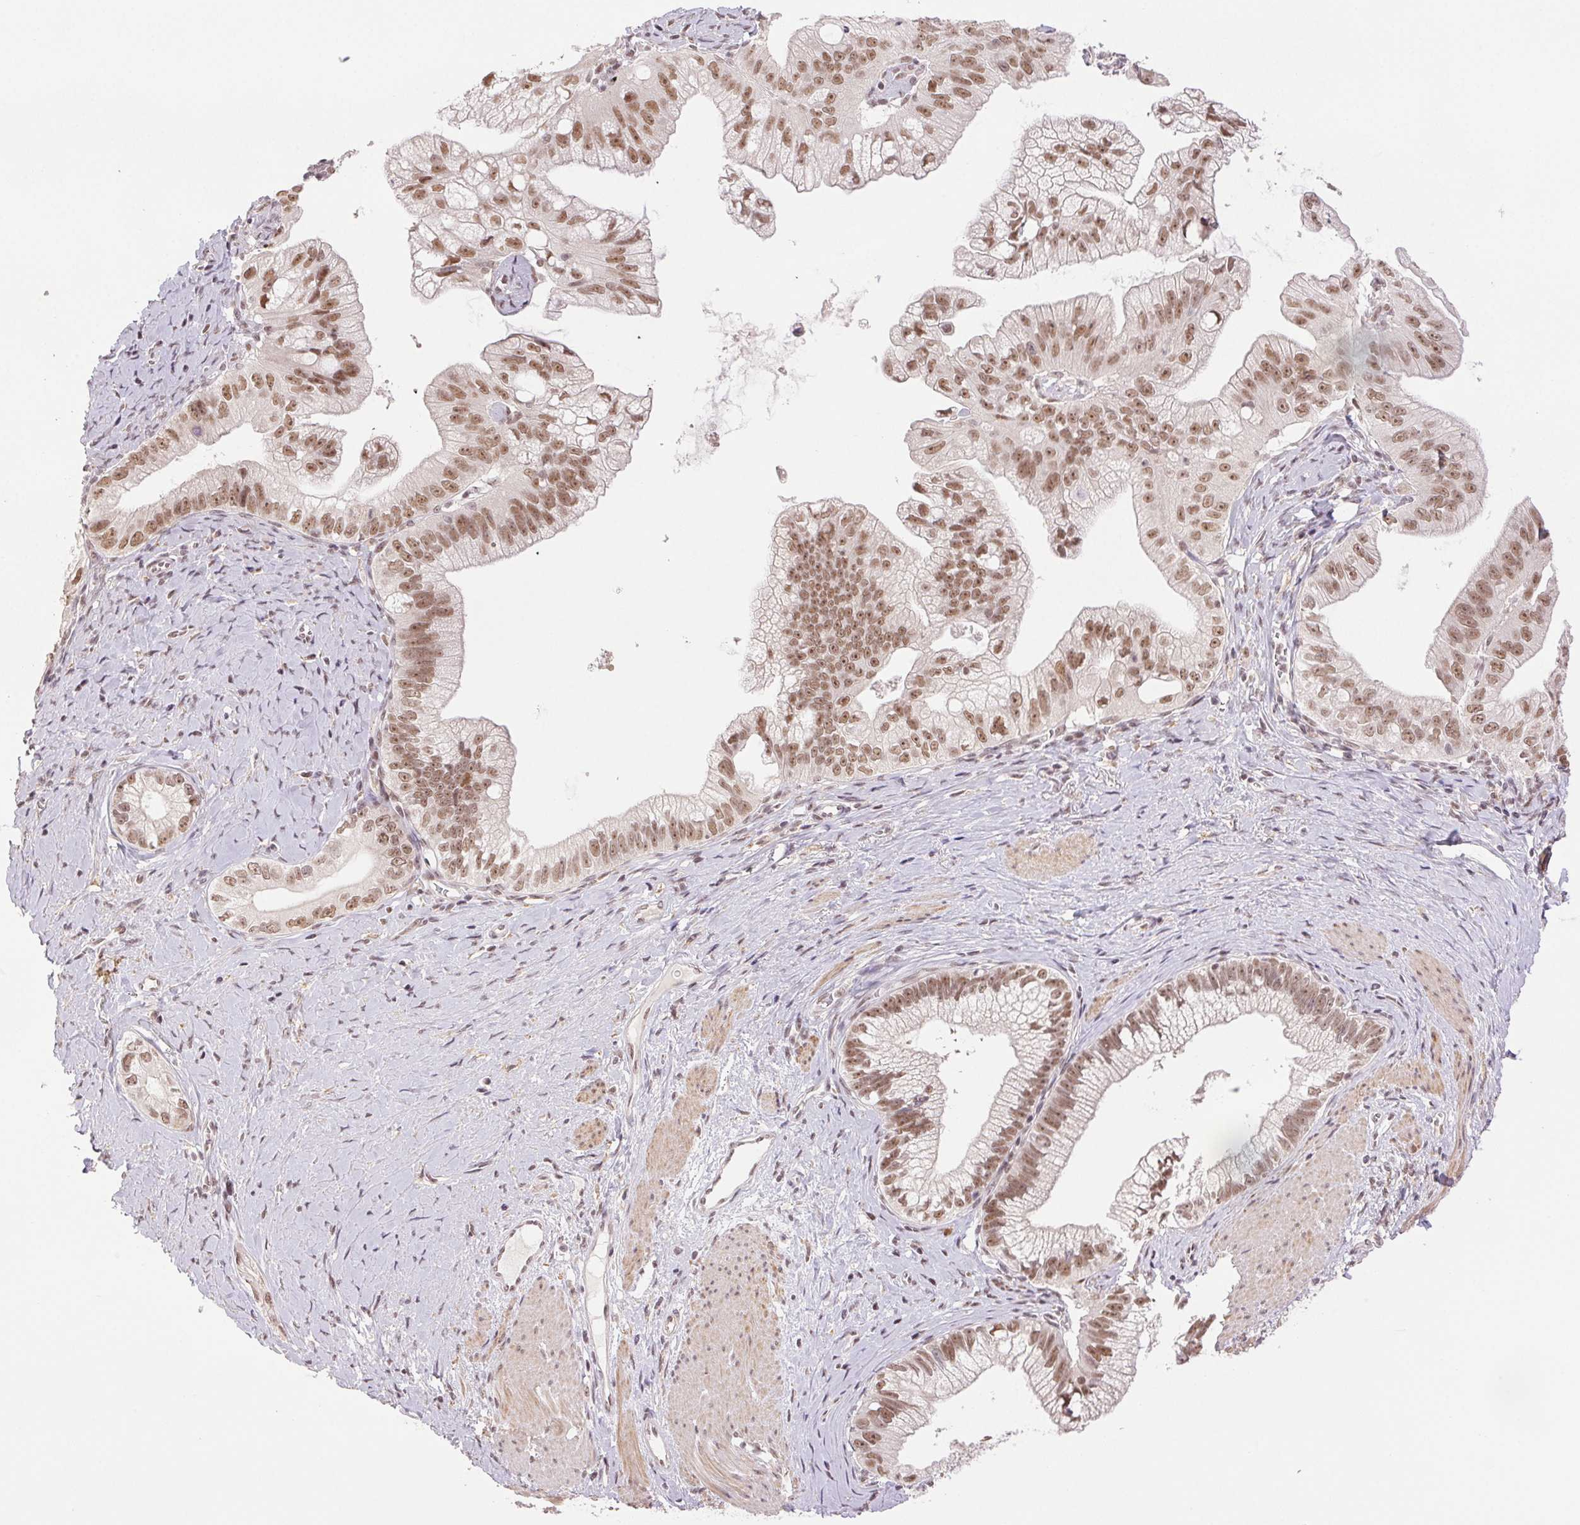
{"staining": {"intensity": "moderate", "quantity": ">75%", "location": "nuclear"}, "tissue": "pancreatic cancer", "cell_type": "Tumor cells", "image_type": "cancer", "snomed": [{"axis": "morphology", "description": "Adenocarcinoma, NOS"}, {"axis": "topography", "description": "Pancreas"}], "caption": "Human pancreatic cancer (adenocarcinoma) stained with a protein marker displays moderate staining in tumor cells.", "gene": "PRPF18", "patient": {"sex": "male", "age": 70}}